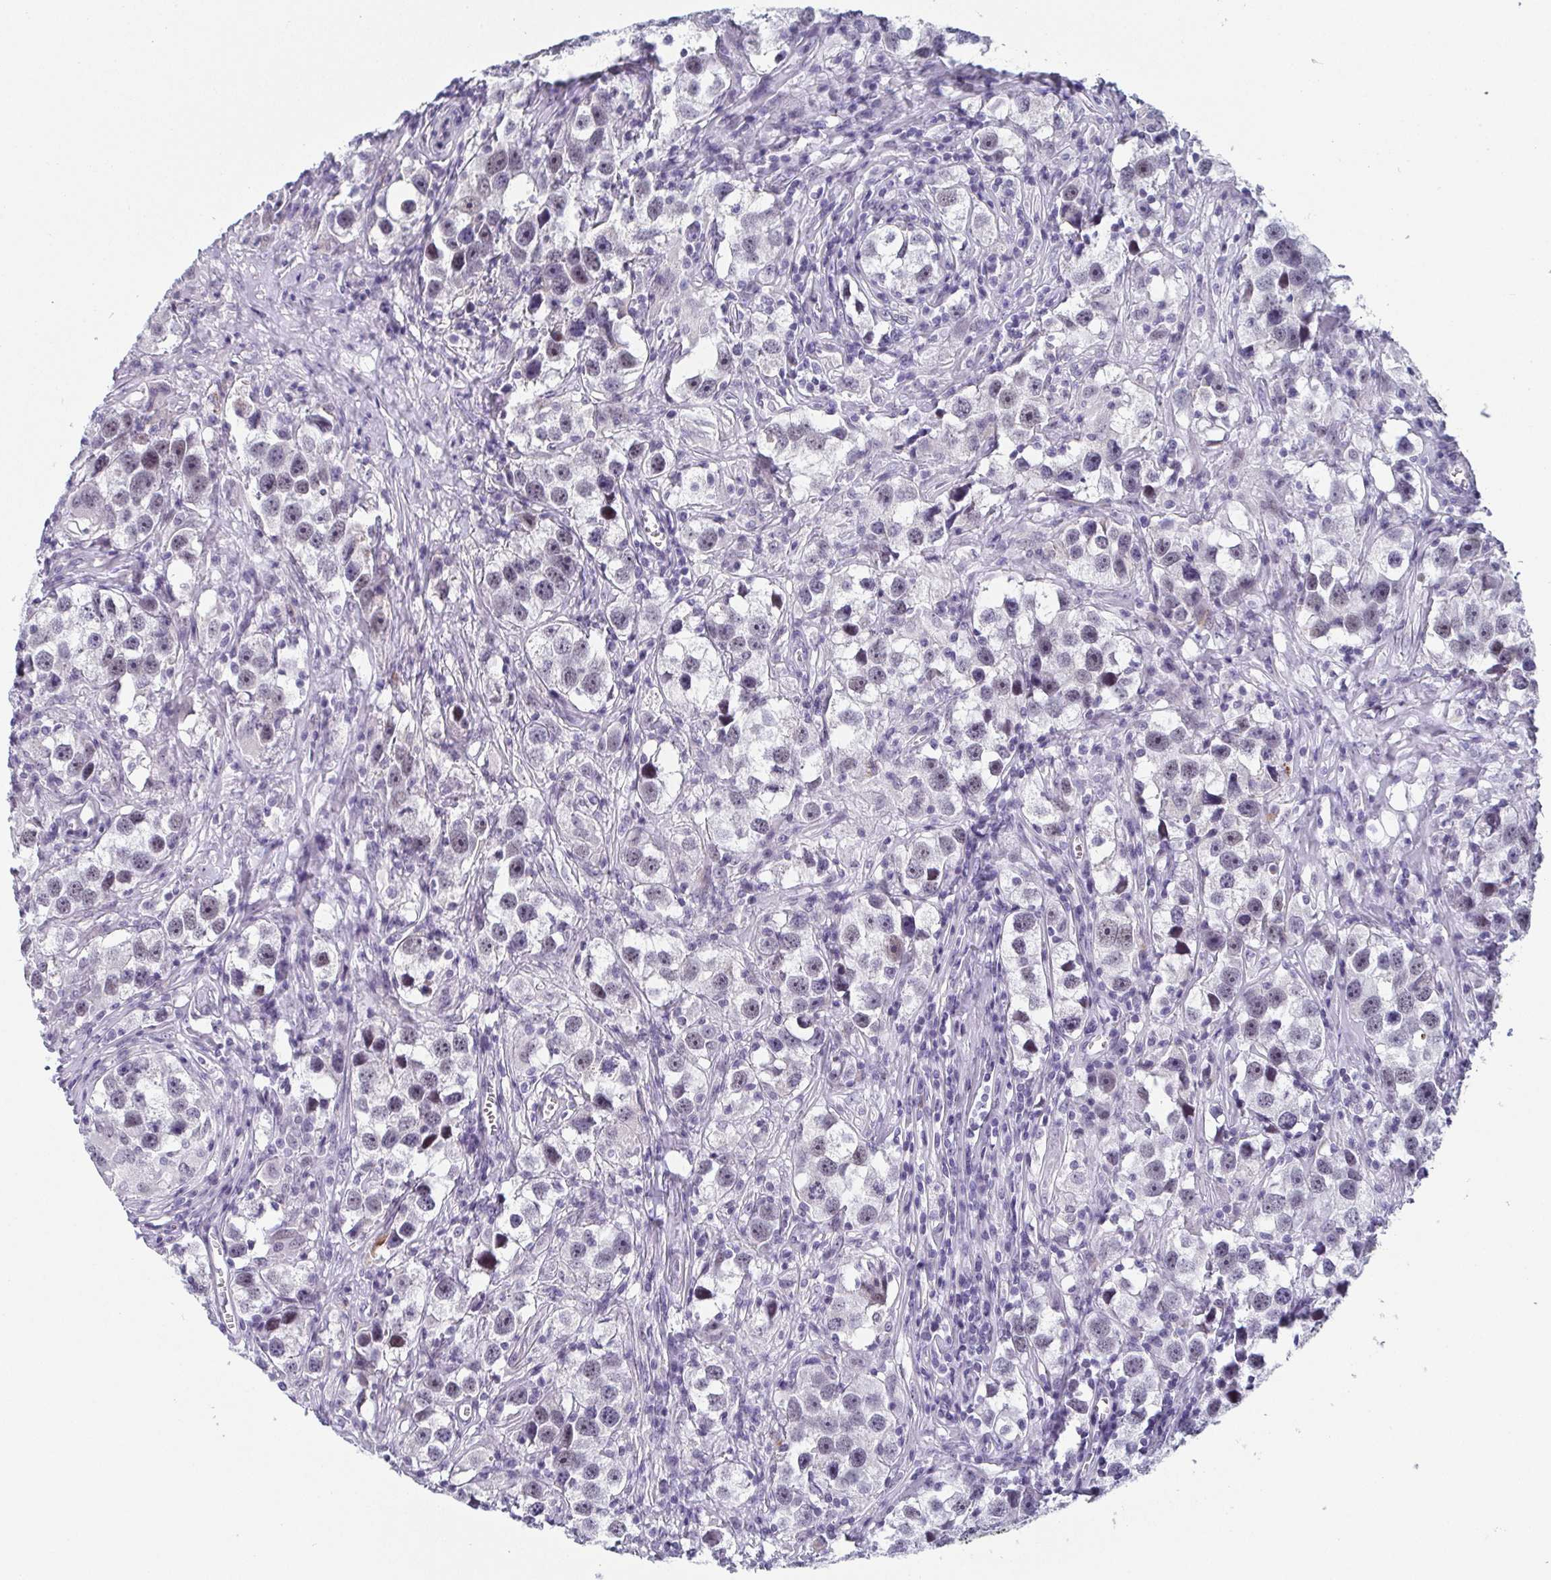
{"staining": {"intensity": "weak", "quantity": "<25%", "location": "nuclear"}, "tissue": "testis cancer", "cell_type": "Tumor cells", "image_type": "cancer", "snomed": [{"axis": "morphology", "description": "Seminoma, NOS"}, {"axis": "topography", "description": "Testis"}], "caption": "The immunohistochemistry photomicrograph has no significant positivity in tumor cells of testis cancer tissue.", "gene": "EXOSC7", "patient": {"sex": "male", "age": 49}}